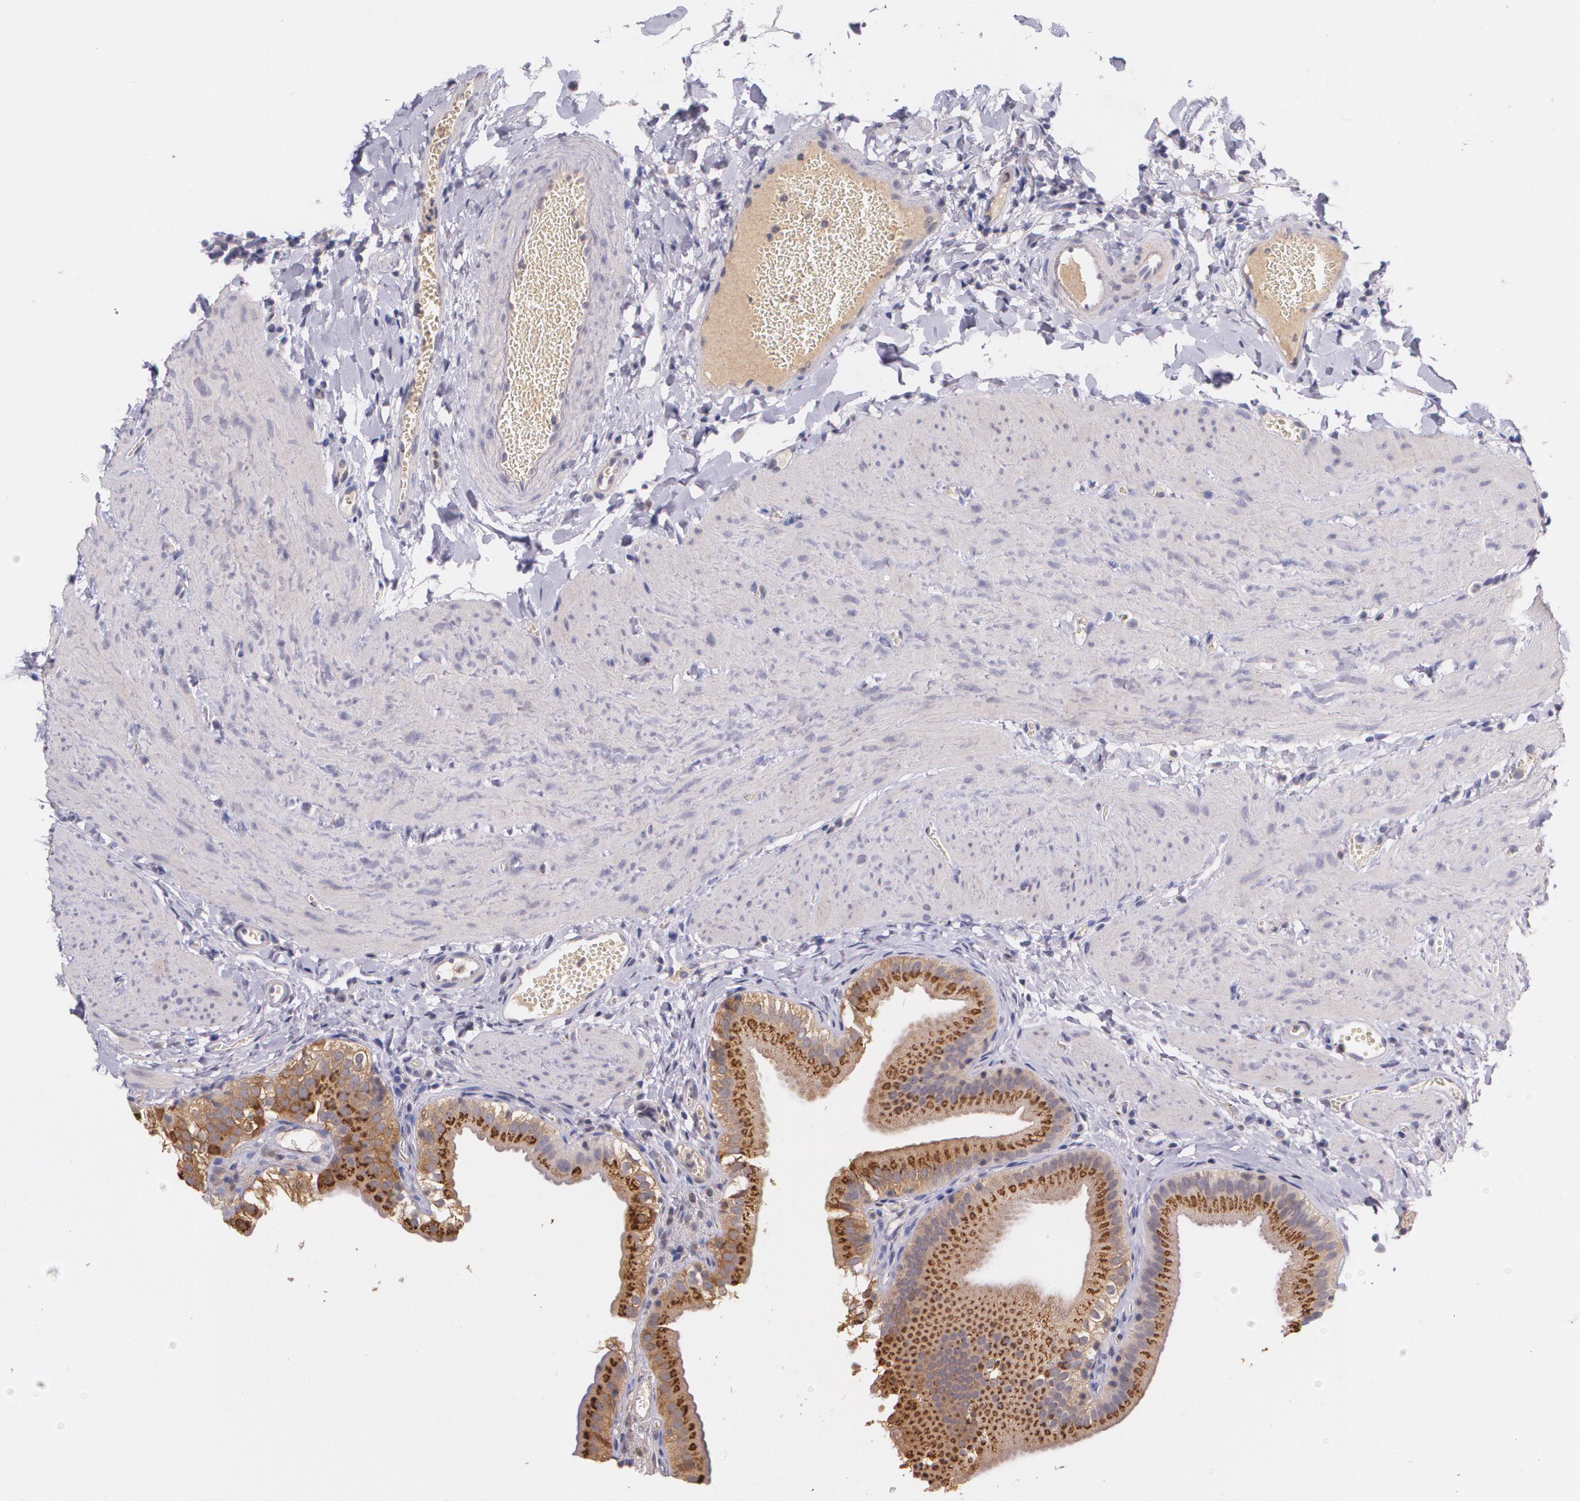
{"staining": {"intensity": "strong", "quantity": ">75%", "location": "cytoplasmic/membranous"}, "tissue": "gallbladder", "cell_type": "Glandular cells", "image_type": "normal", "snomed": [{"axis": "morphology", "description": "Normal tissue, NOS"}, {"axis": "topography", "description": "Gallbladder"}], "caption": "The photomicrograph displays immunohistochemical staining of benign gallbladder. There is strong cytoplasmic/membranous positivity is appreciated in about >75% of glandular cells. (DAB (3,3'-diaminobenzidine) IHC, brown staining for protein, blue staining for nuclei).", "gene": "TM4SF1", "patient": {"sex": "female", "age": 24}}